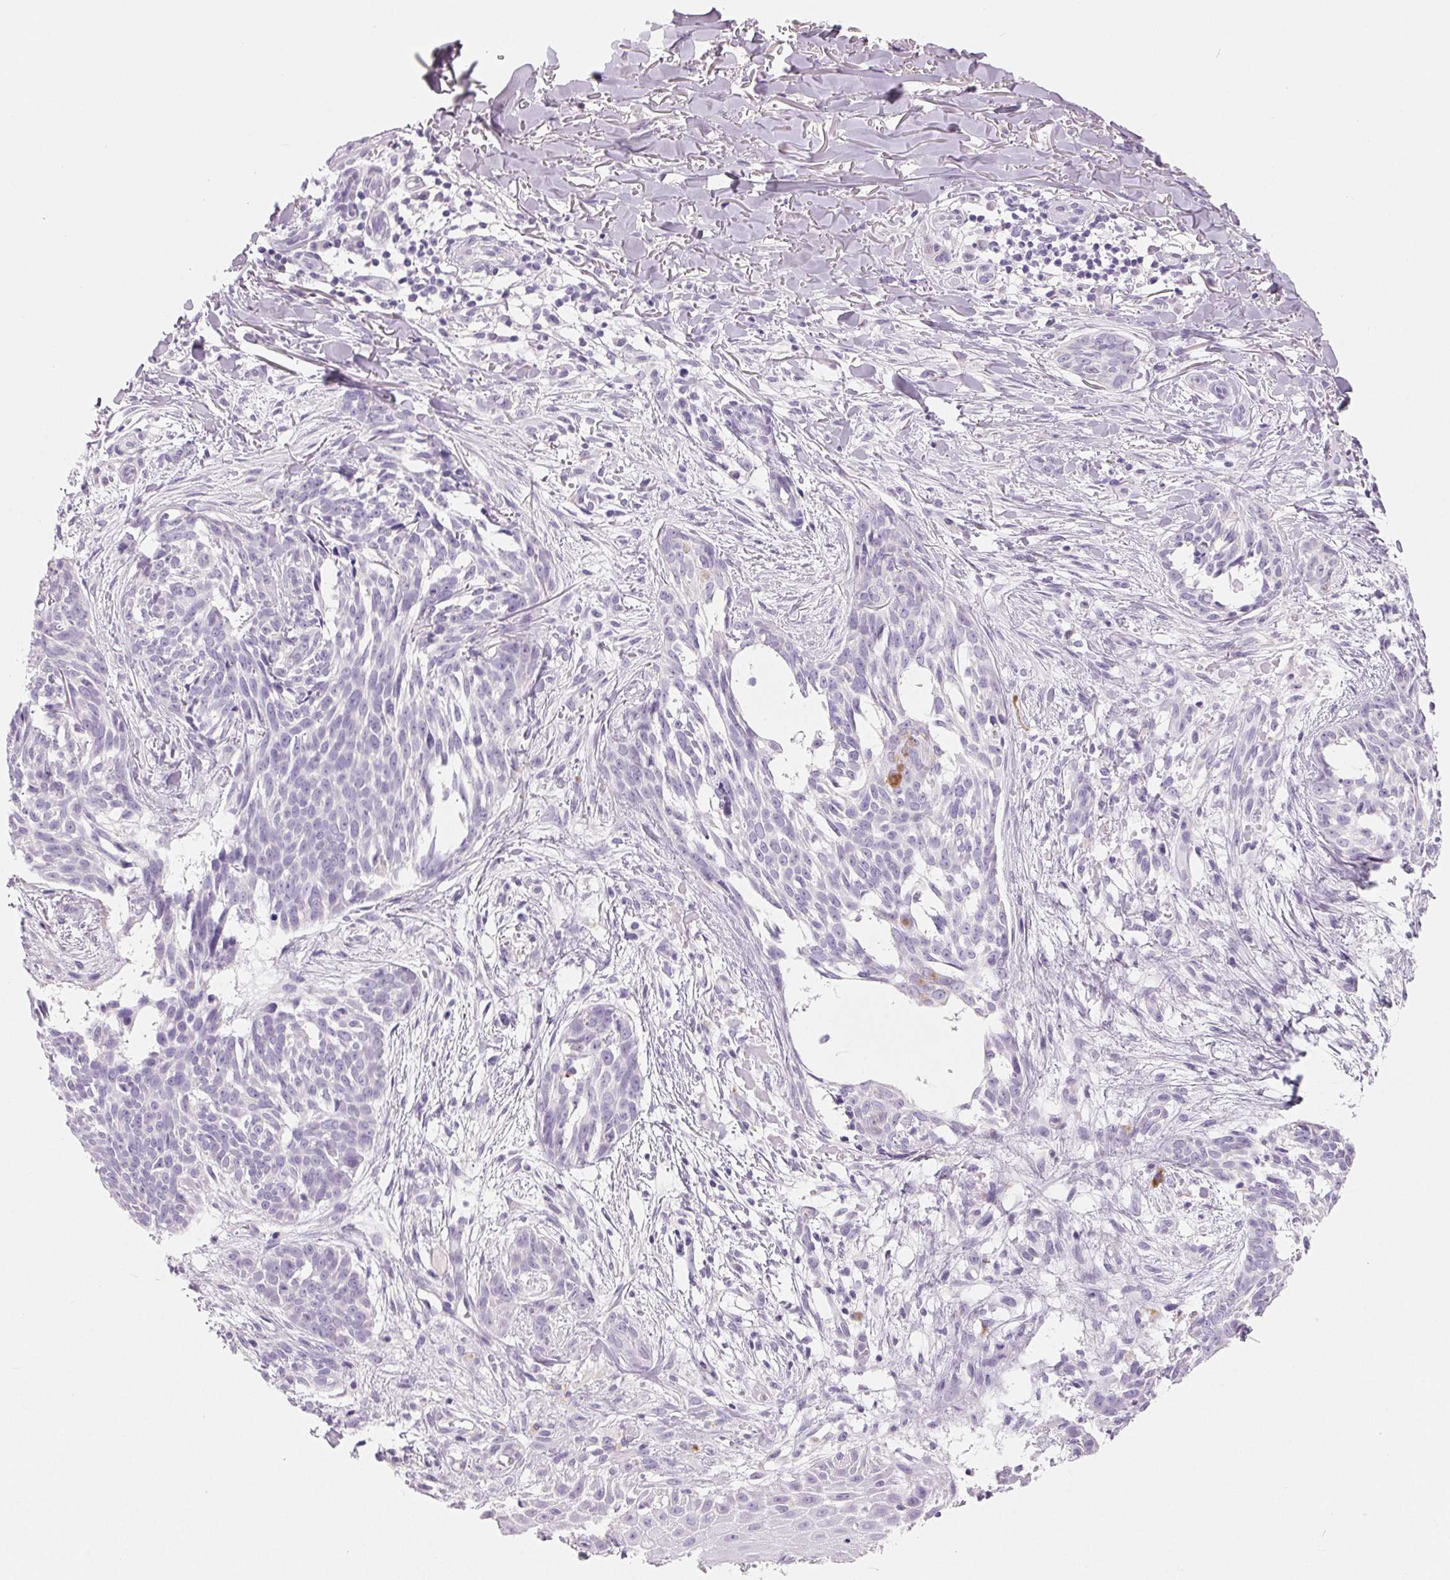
{"staining": {"intensity": "negative", "quantity": "none", "location": "none"}, "tissue": "skin cancer", "cell_type": "Tumor cells", "image_type": "cancer", "snomed": [{"axis": "morphology", "description": "Basal cell carcinoma"}, {"axis": "topography", "description": "Skin"}], "caption": "Human skin cancer (basal cell carcinoma) stained for a protein using IHC demonstrates no expression in tumor cells.", "gene": "SPACA5B", "patient": {"sex": "male", "age": 88}}